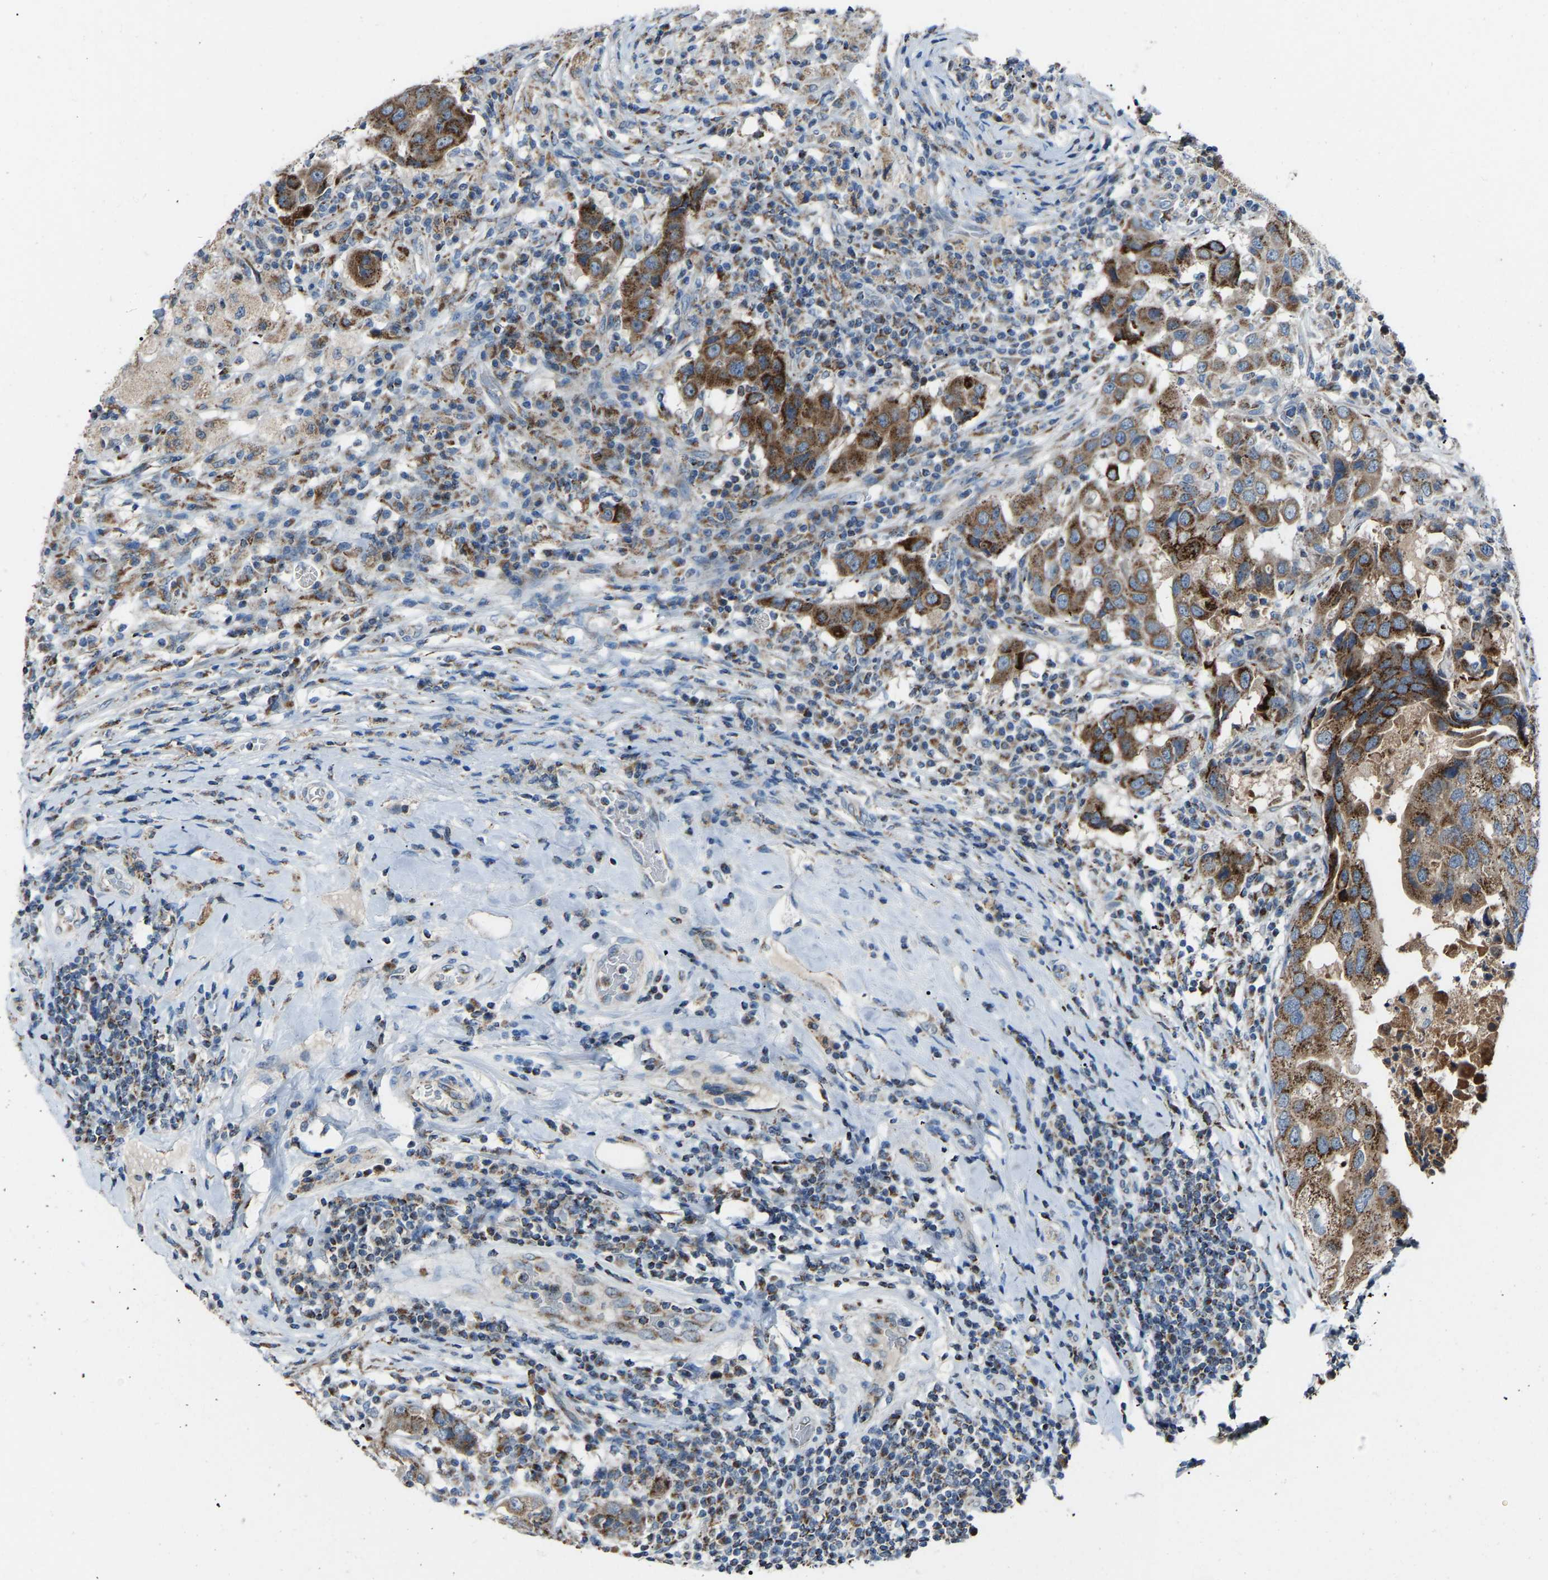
{"staining": {"intensity": "strong", "quantity": ">75%", "location": "cytoplasmic/membranous"}, "tissue": "breast cancer", "cell_type": "Tumor cells", "image_type": "cancer", "snomed": [{"axis": "morphology", "description": "Duct carcinoma"}, {"axis": "topography", "description": "Breast"}], "caption": "This is an image of immunohistochemistry (IHC) staining of breast cancer (invasive ductal carcinoma), which shows strong staining in the cytoplasmic/membranous of tumor cells.", "gene": "CANT1", "patient": {"sex": "female", "age": 27}}